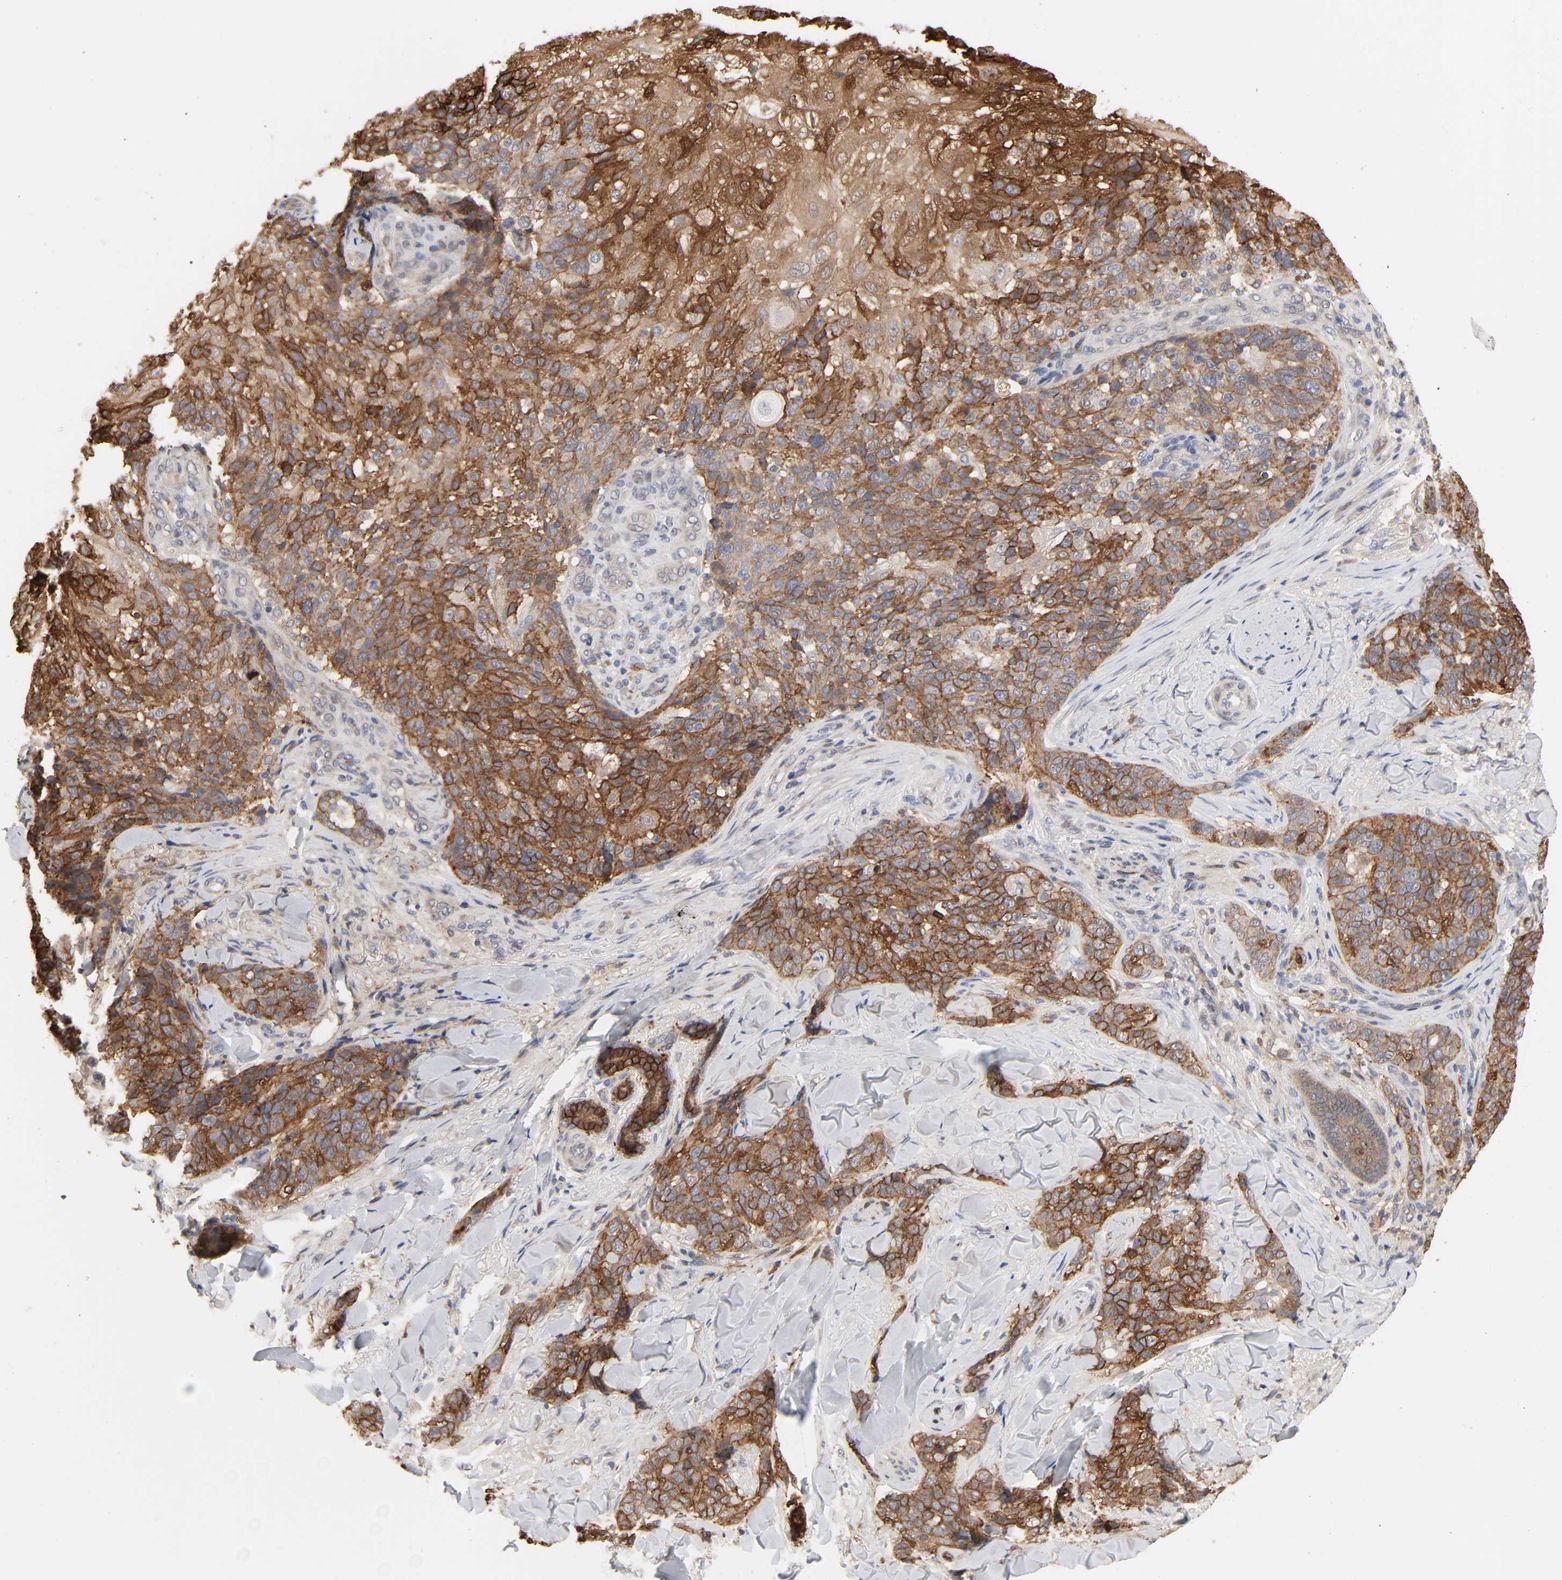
{"staining": {"intensity": "strong", "quantity": ">75%", "location": "cytoplasmic/membranous"}, "tissue": "skin cancer", "cell_type": "Tumor cells", "image_type": "cancer", "snomed": [{"axis": "morphology", "description": "Normal tissue, NOS"}, {"axis": "morphology", "description": "Squamous cell carcinoma, NOS"}, {"axis": "topography", "description": "Skin"}], "caption": "Immunohistochemical staining of skin cancer (squamous cell carcinoma) shows high levels of strong cytoplasmic/membranous expression in about >75% of tumor cells.", "gene": "NDRG2", "patient": {"sex": "female", "age": 83}}